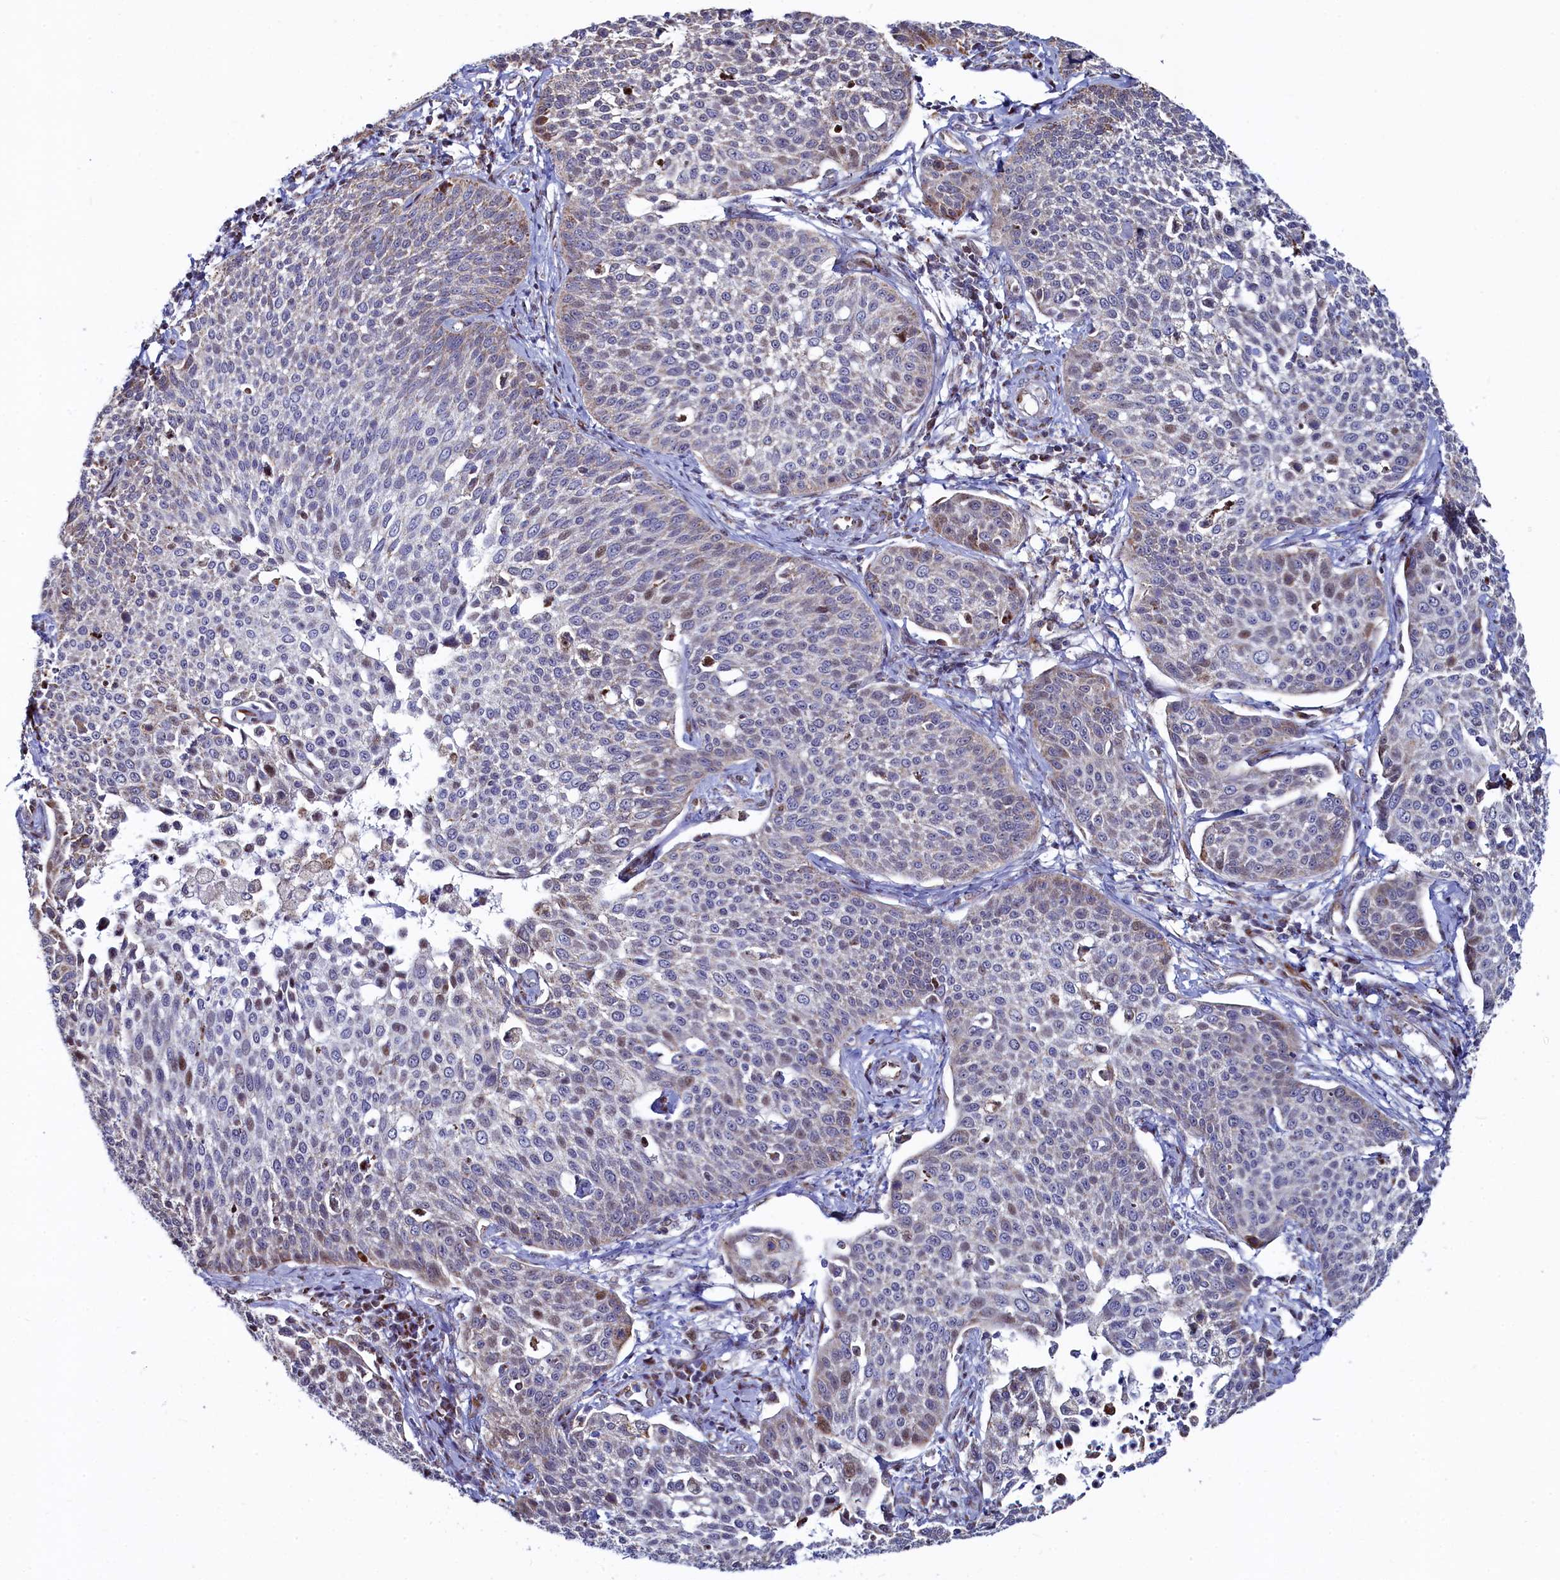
{"staining": {"intensity": "weak", "quantity": "<25%", "location": "cytoplasmic/membranous,nuclear"}, "tissue": "cervical cancer", "cell_type": "Tumor cells", "image_type": "cancer", "snomed": [{"axis": "morphology", "description": "Squamous cell carcinoma, NOS"}, {"axis": "topography", "description": "Cervix"}], "caption": "Tumor cells are negative for protein expression in human cervical cancer.", "gene": "HDGFL3", "patient": {"sex": "female", "age": 34}}